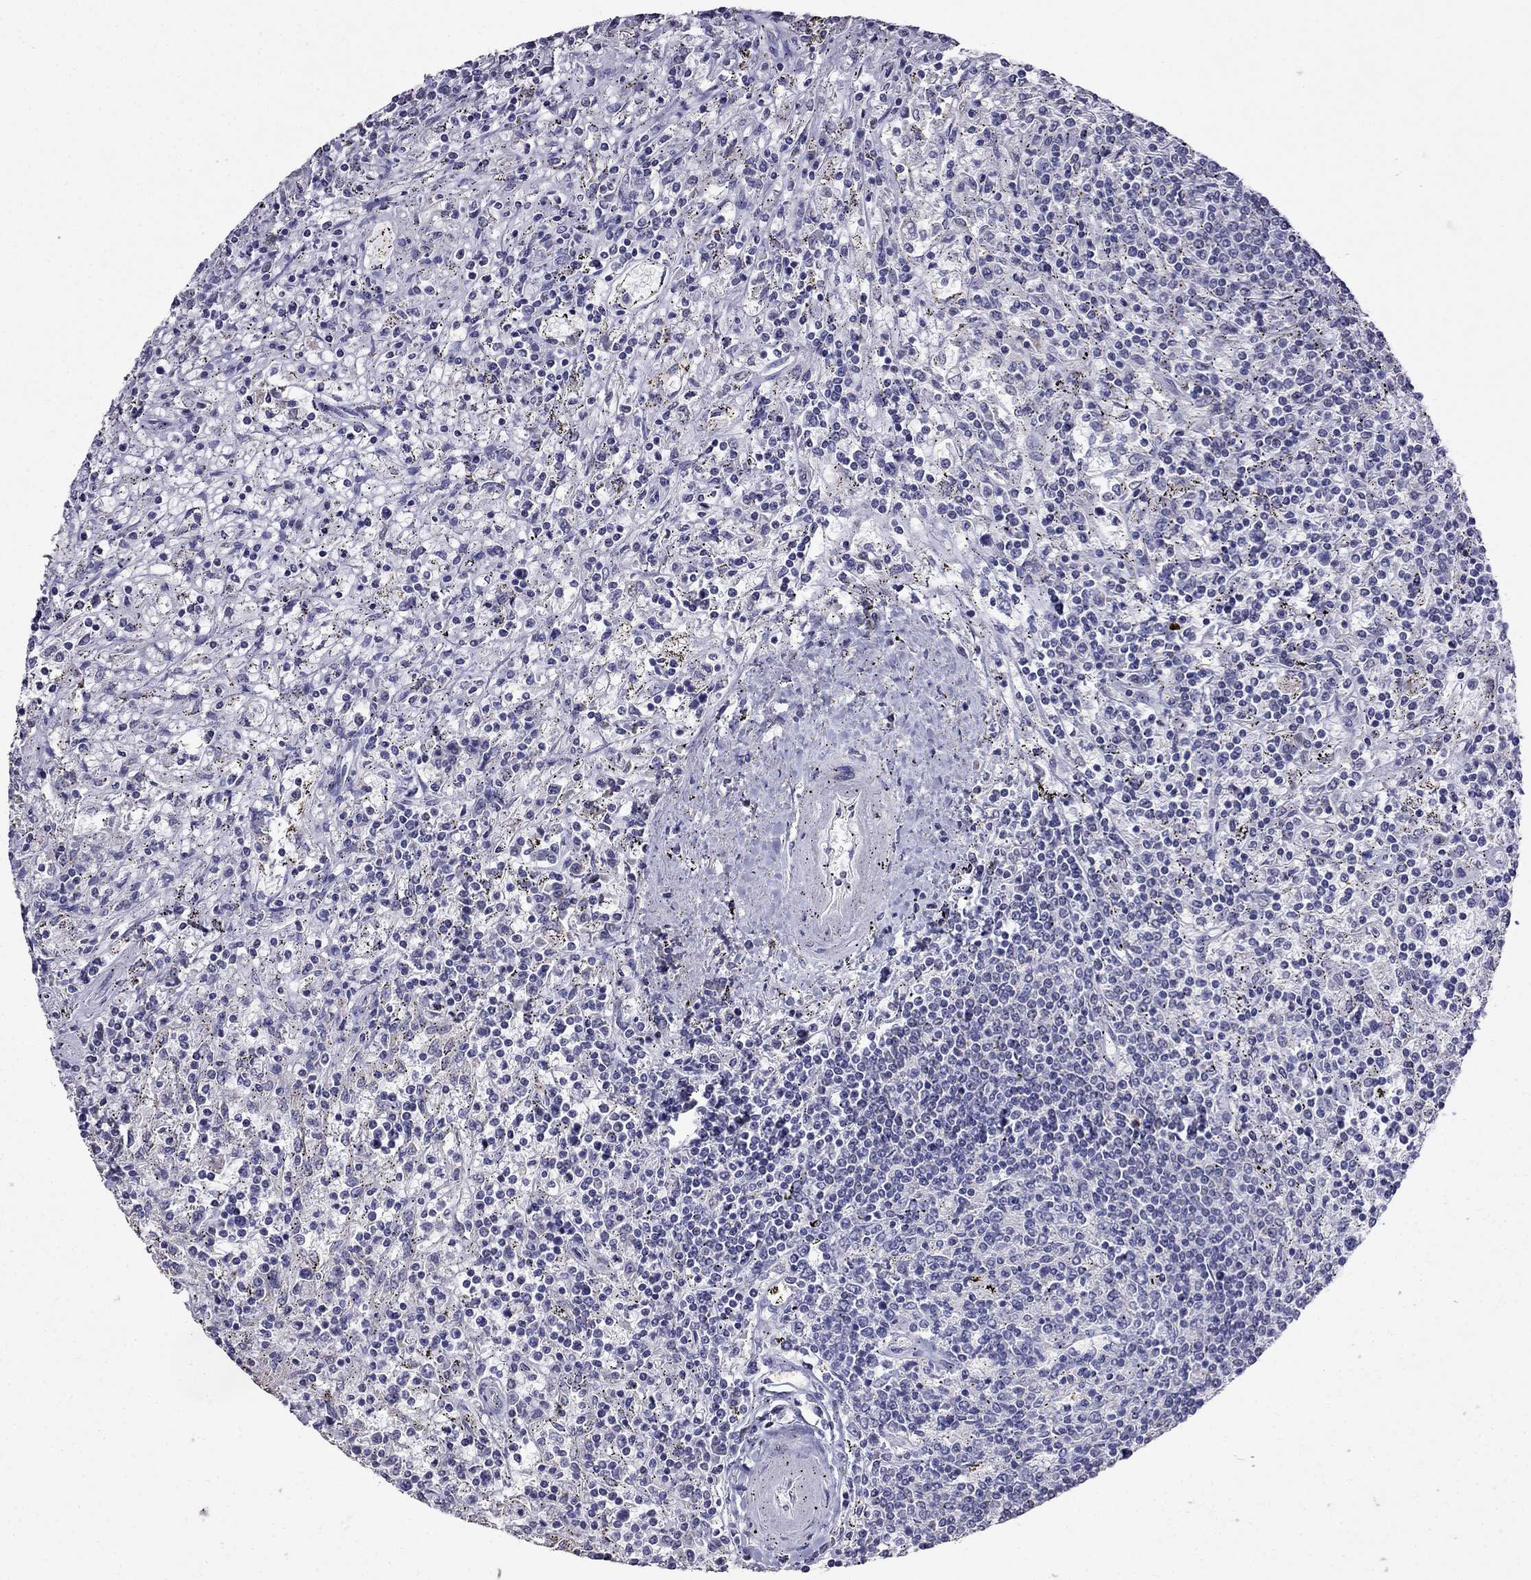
{"staining": {"intensity": "negative", "quantity": "none", "location": "none"}, "tissue": "lymphoma", "cell_type": "Tumor cells", "image_type": "cancer", "snomed": [{"axis": "morphology", "description": "Malignant lymphoma, non-Hodgkin's type, Low grade"}, {"axis": "topography", "description": "Spleen"}], "caption": "High power microscopy photomicrograph of an immunohistochemistry micrograph of low-grade malignant lymphoma, non-Hodgkin's type, revealing no significant positivity in tumor cells.", "gene": "AK5", "patient": {"sex": "male", "age": 62}}